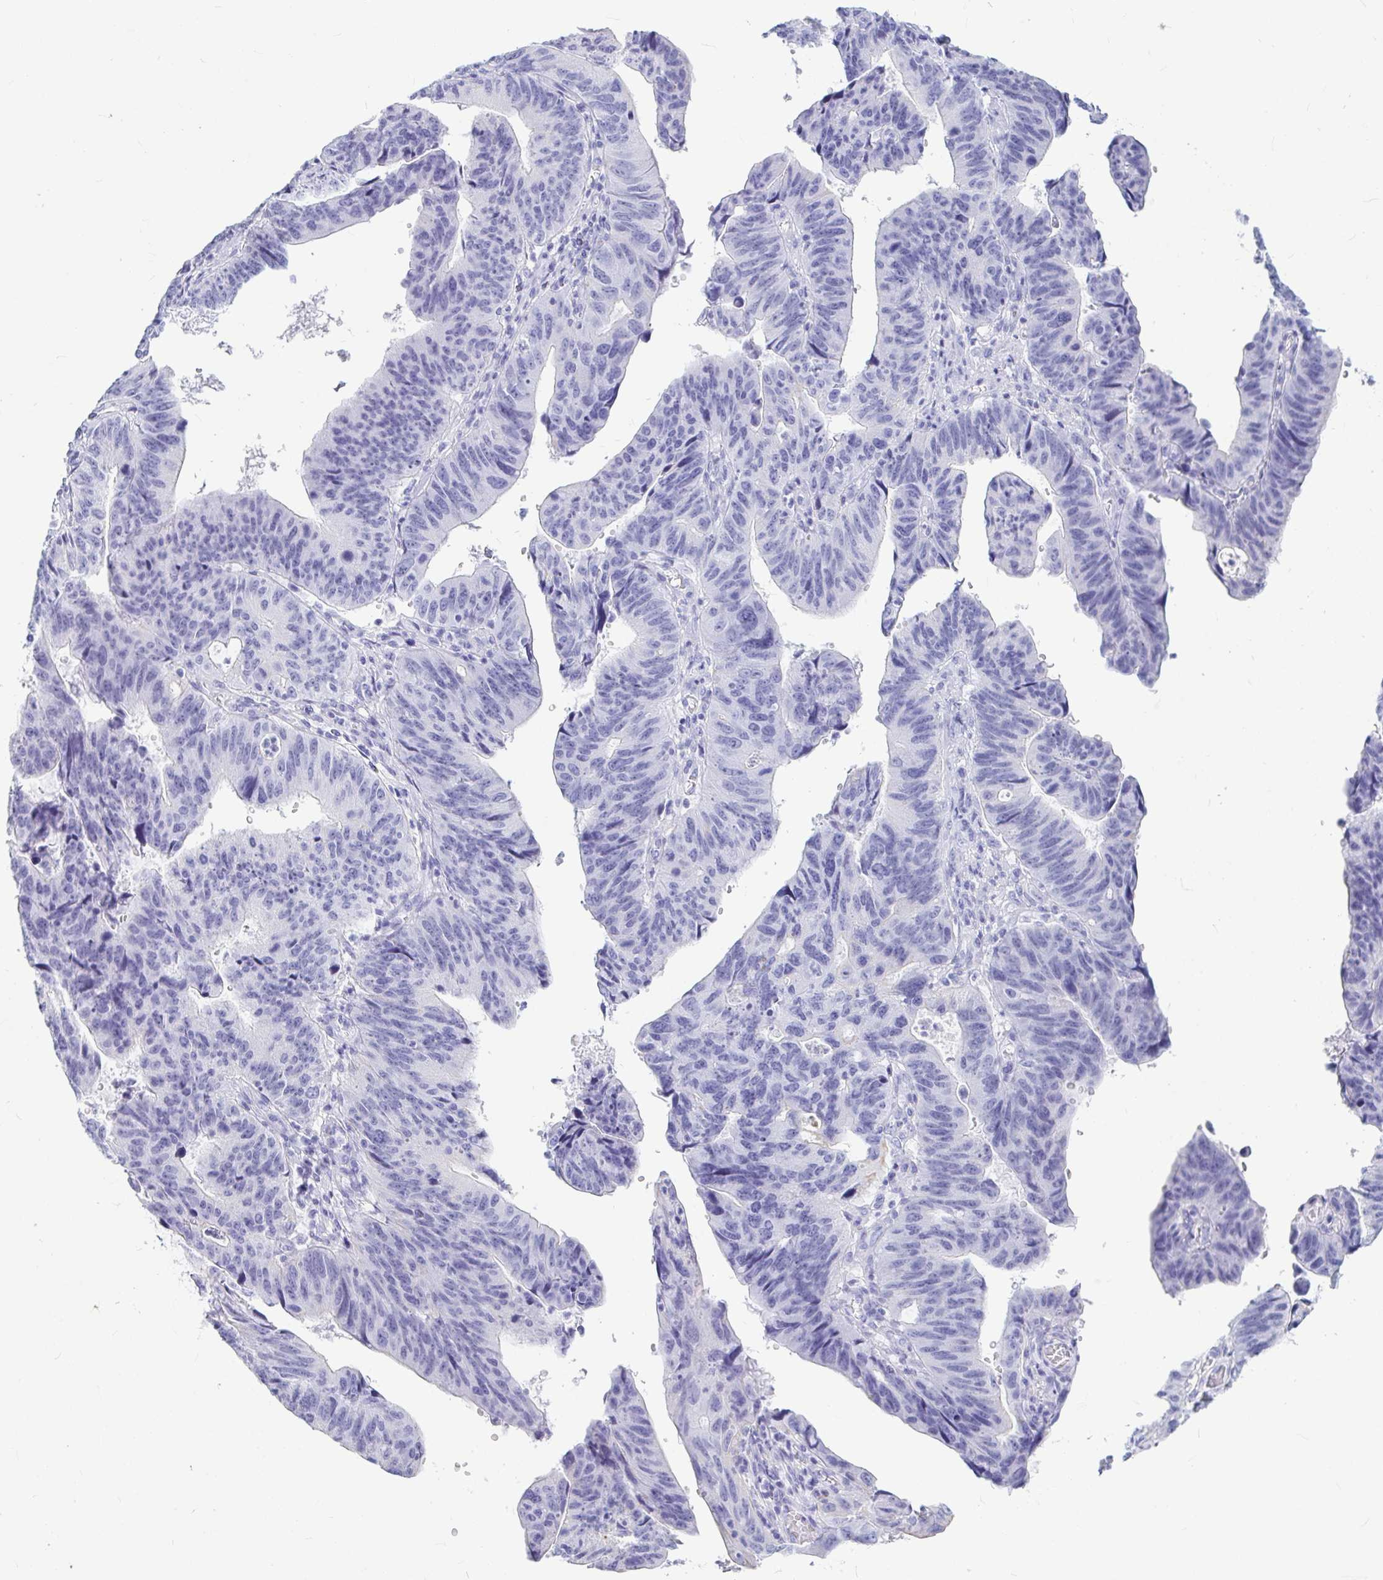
{"staining": {"intensity": "negative", "quantity": "none", "location": "none"}, "tissue": "stomach cancer", "cell_type": "Tumor cells", "image_type": "cancer", "snomed": [{"axis": "morphology", "description": "Adenocarcinoma, NOS"}, {"axis": "topography", "description": "Stomach"}], "caption": "Immunohistochemistry (IHC) histopathology image of human stomach cancer stained for a protein (brown), which exhibits no expression in tumor cells. The staining is performed using DAB (3,3'-diaminobenzidine) brown chromogen with nuclei counter-stained in using hematoxylin.", "gene": "OR5J2", "patient": {"sex": "male", "age": 59}}